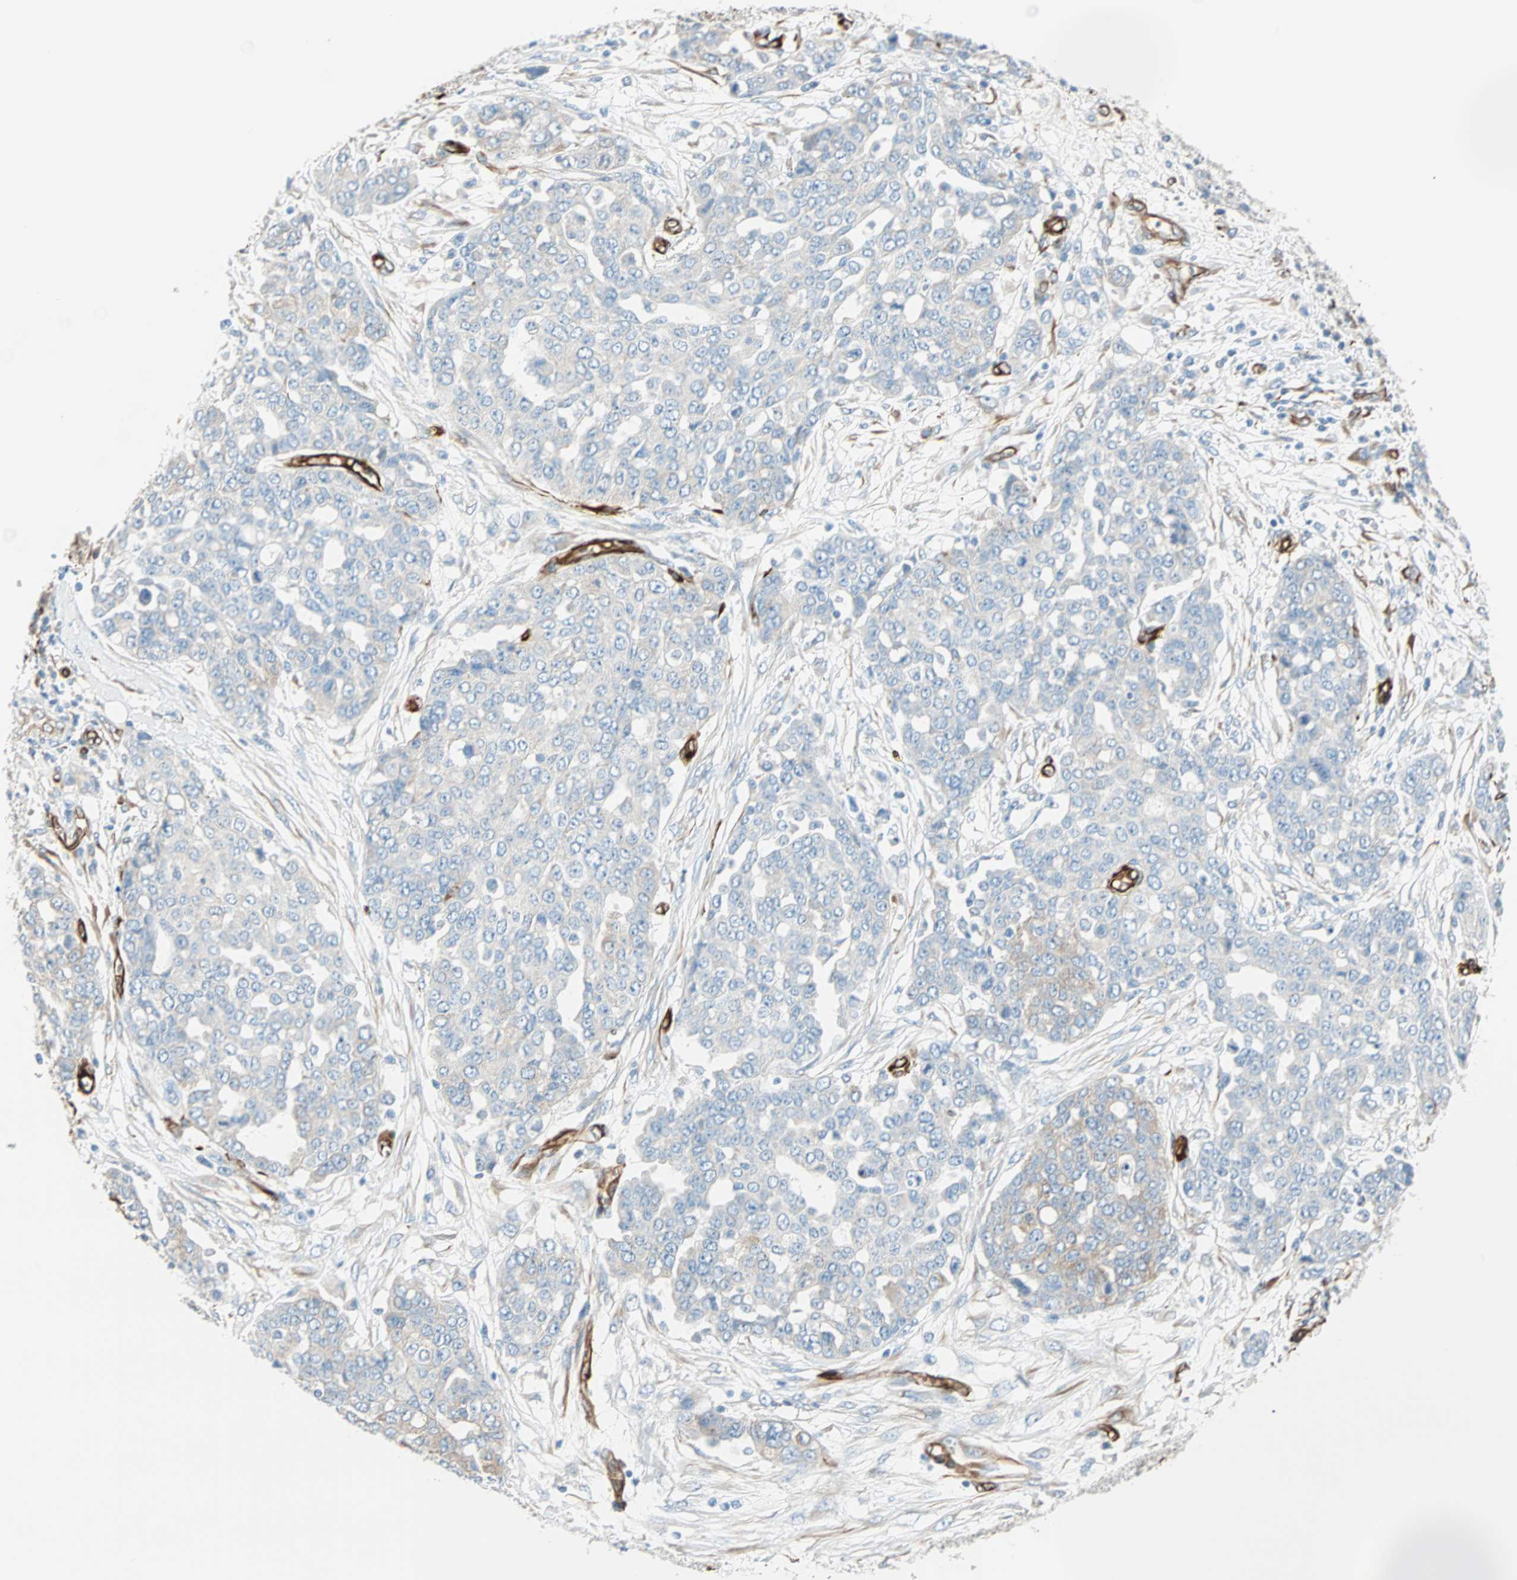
{"staining": {"intensity": "negative", "quantity": "none", "location": "none"}, "tissue": "ovarian cancer", "cell_type": "Tumor cells", "image_type": "cancer", "snomed": [{"axis": "morphology", "description": "Cystadenocarcinoma, serous, NOS"}, {"axis": "topography", "description": "Soft tissue"}, {"axis": "topography", "description": "Ovary"}], "caption": "Immunohistochemistry histopathology image of neoplastic tissue: human serous cystadenocarcinoma (ovarian) stained with DAB demonstrates no significant protein positivity in tumor cells.", "gene": "NES", "patient": {"sex": "female", "age": 57}}